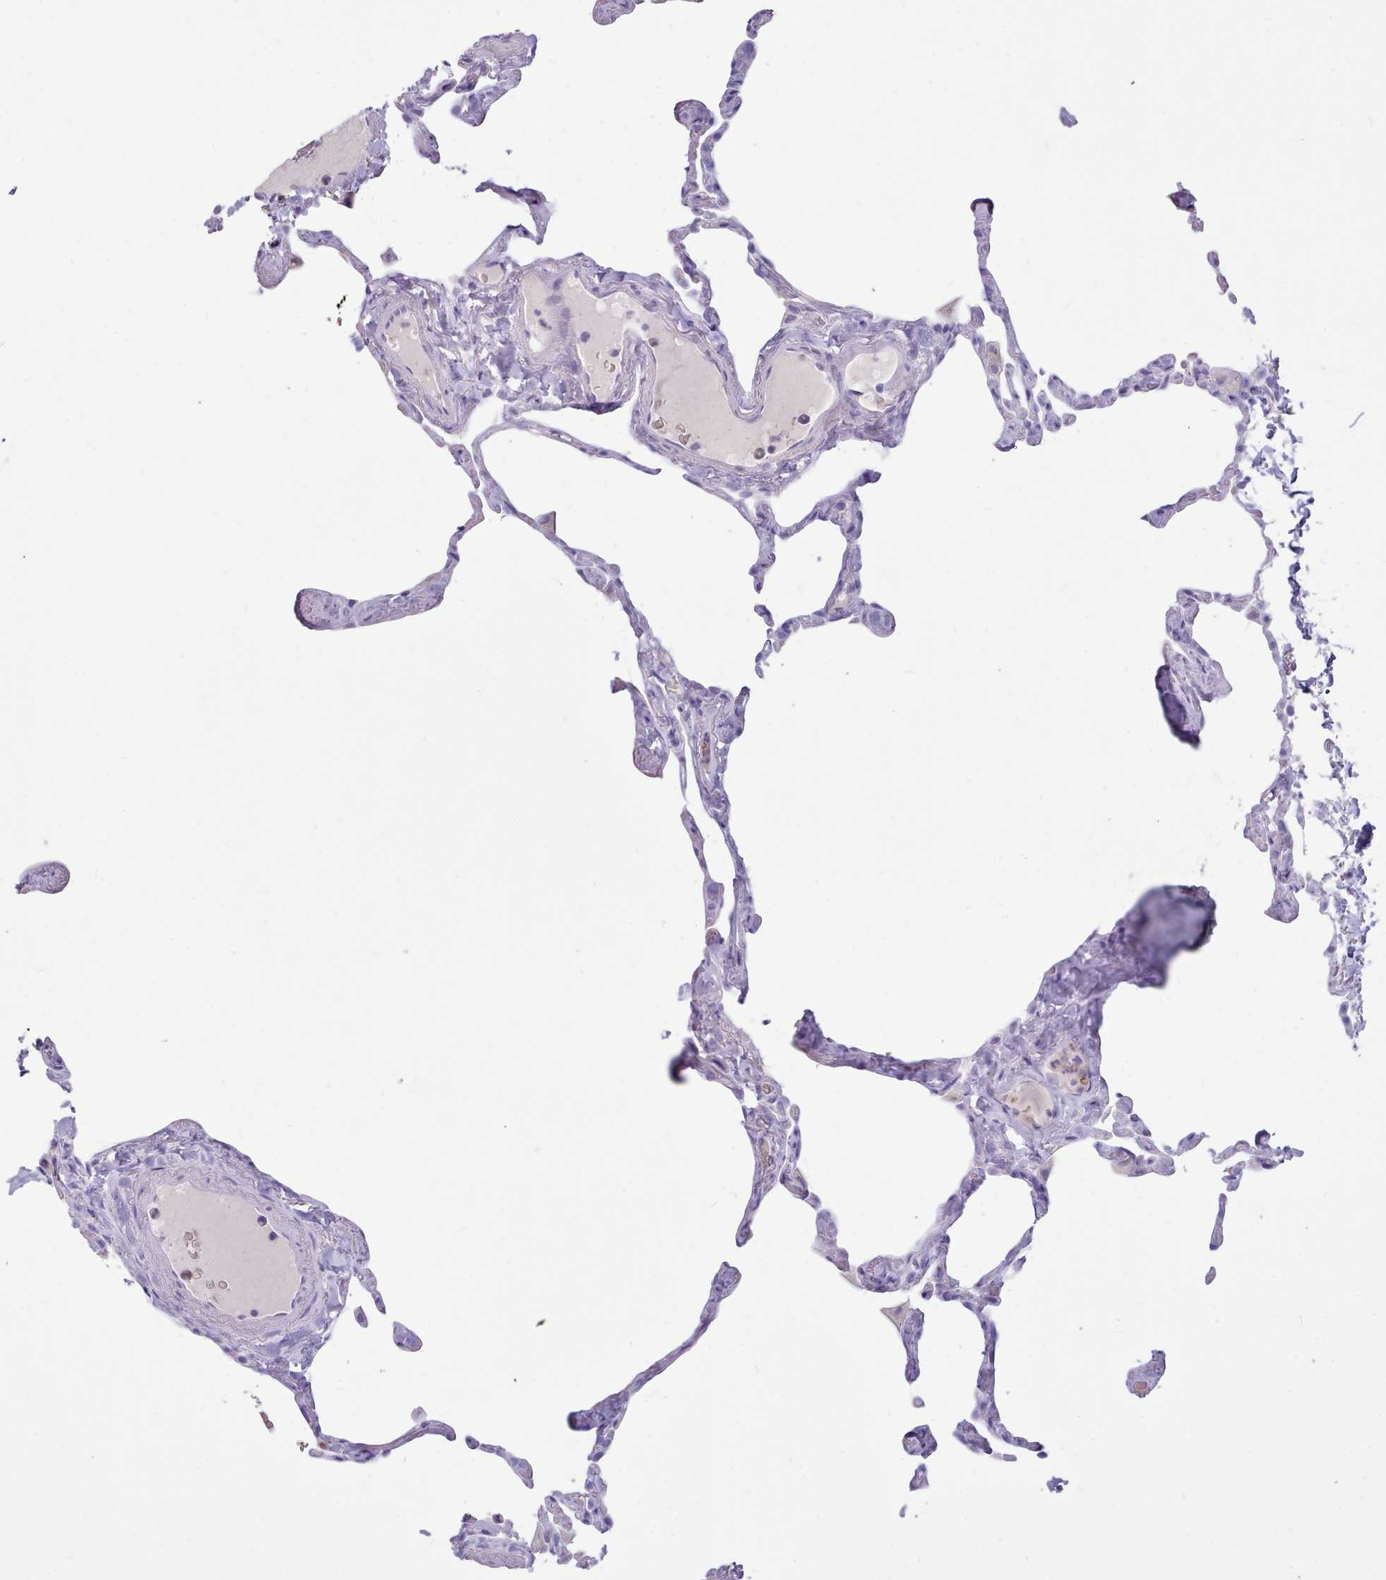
{"staining": {"intensity": "negative", "quantity": "none", "location": "none"}, "tissue": "lung", "cell_type": "Alveolar cells", "image_type": "normal", "snomed": [{"axis": "morphology", "description": "Normal tissue, NOS"}, {"axis": "topography", "description": "Lung"}], "caption": "Photomicrograph shows no significant protein expression in alveolar cells of normal lung. (Immunohistochemistry, brightfield microscopy, high magnification).", "gene": "NKX1", "patient": {"sex": "male", "age": 65}}